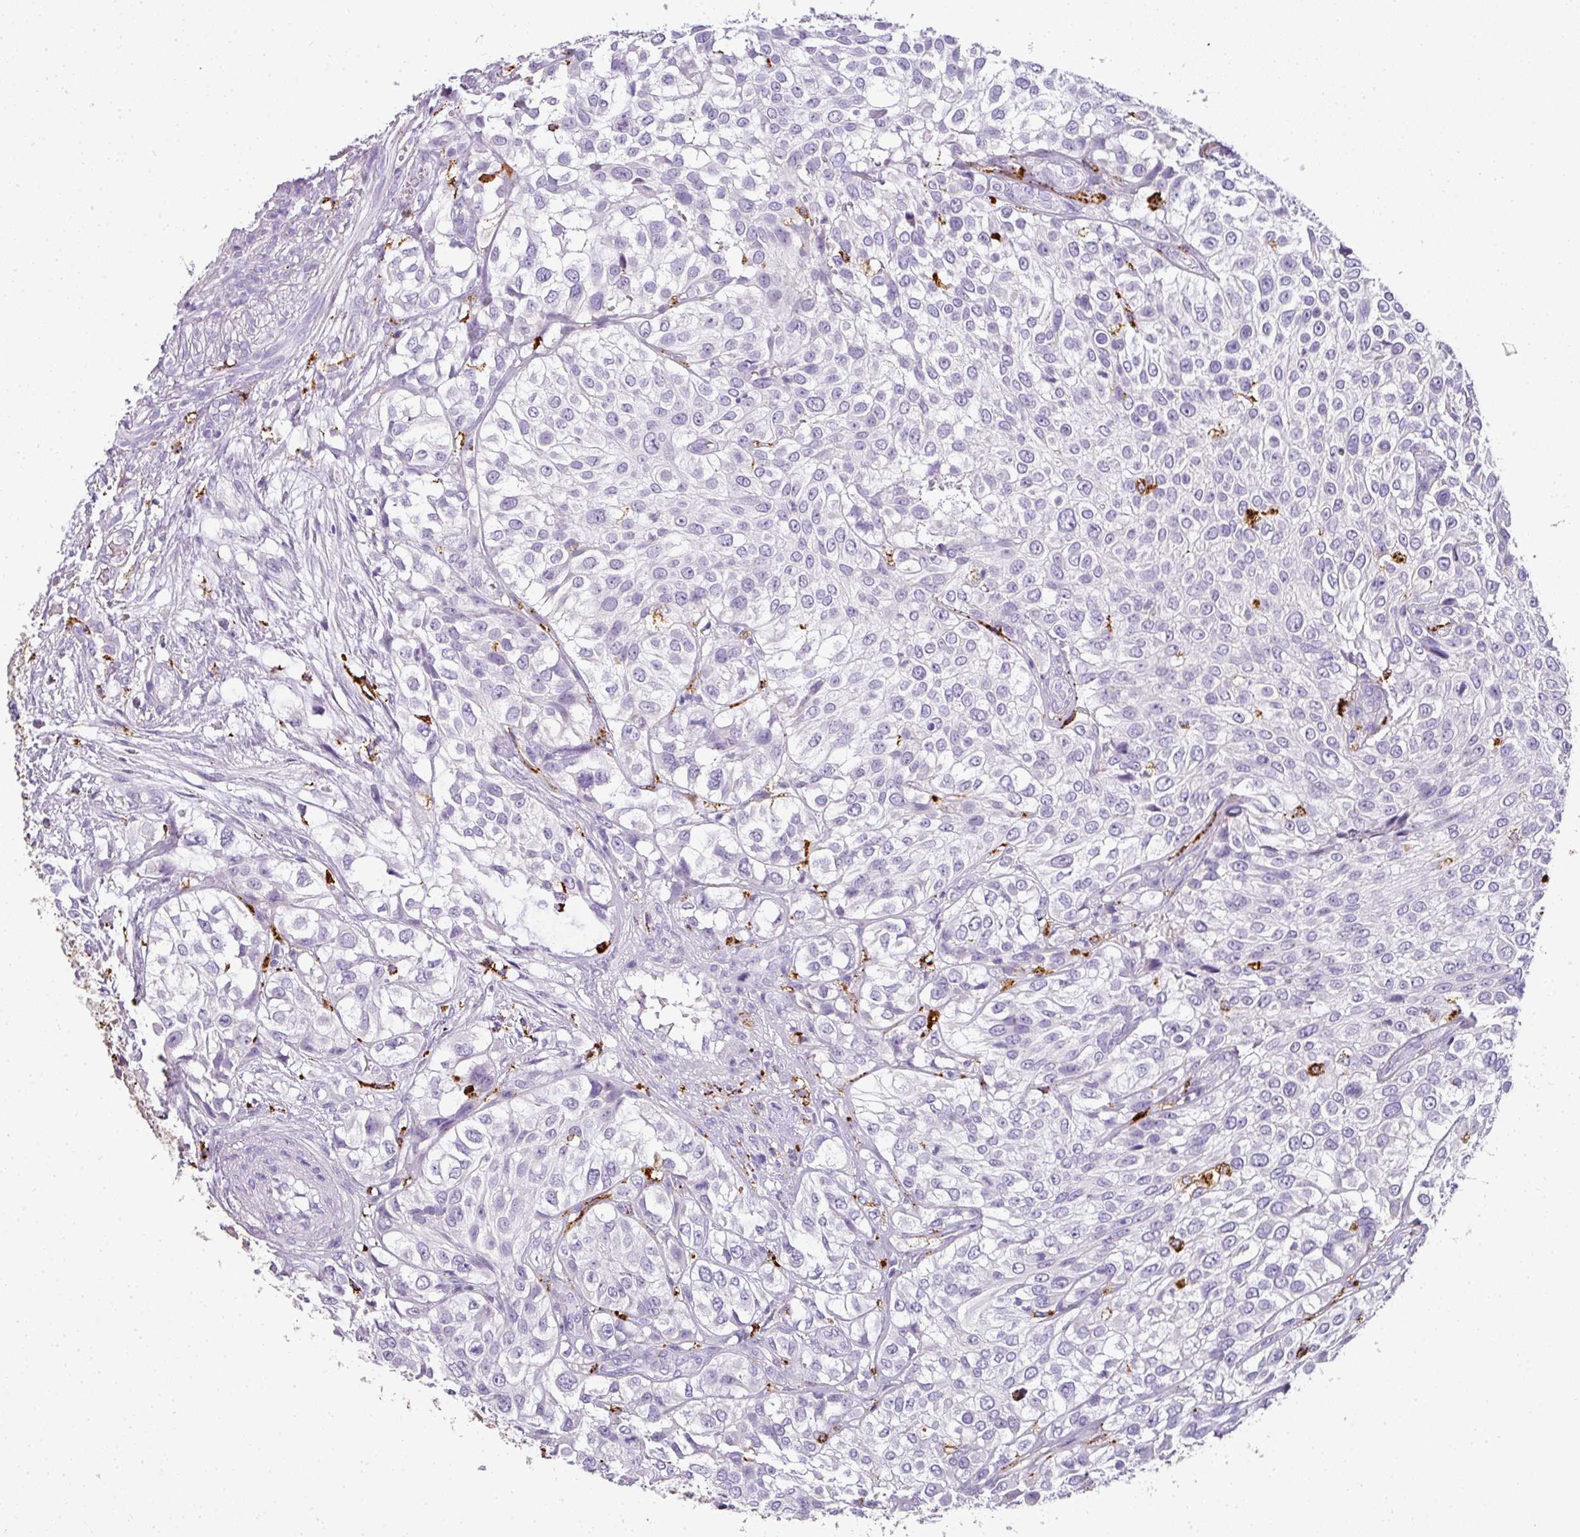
{"staining": {"intensity": "negative", "quantity": "none", "location": "none"}, "tissue": "urothelial cancer", "cell_type": "Tumor cells", "image_type": "cancer", "snomed": [{"axis": "morphology", "description": "Urothelial carcinoma, High grade"}, {"axis": "topography", "description": "Urinary bladder"}], "caption": "DAB immunohistochemical staining of human urothelial cancer exhibits no significant expression in tumor cells.", "gene": "MMACHC", "patient": {"sex": "male", "age": 56}}